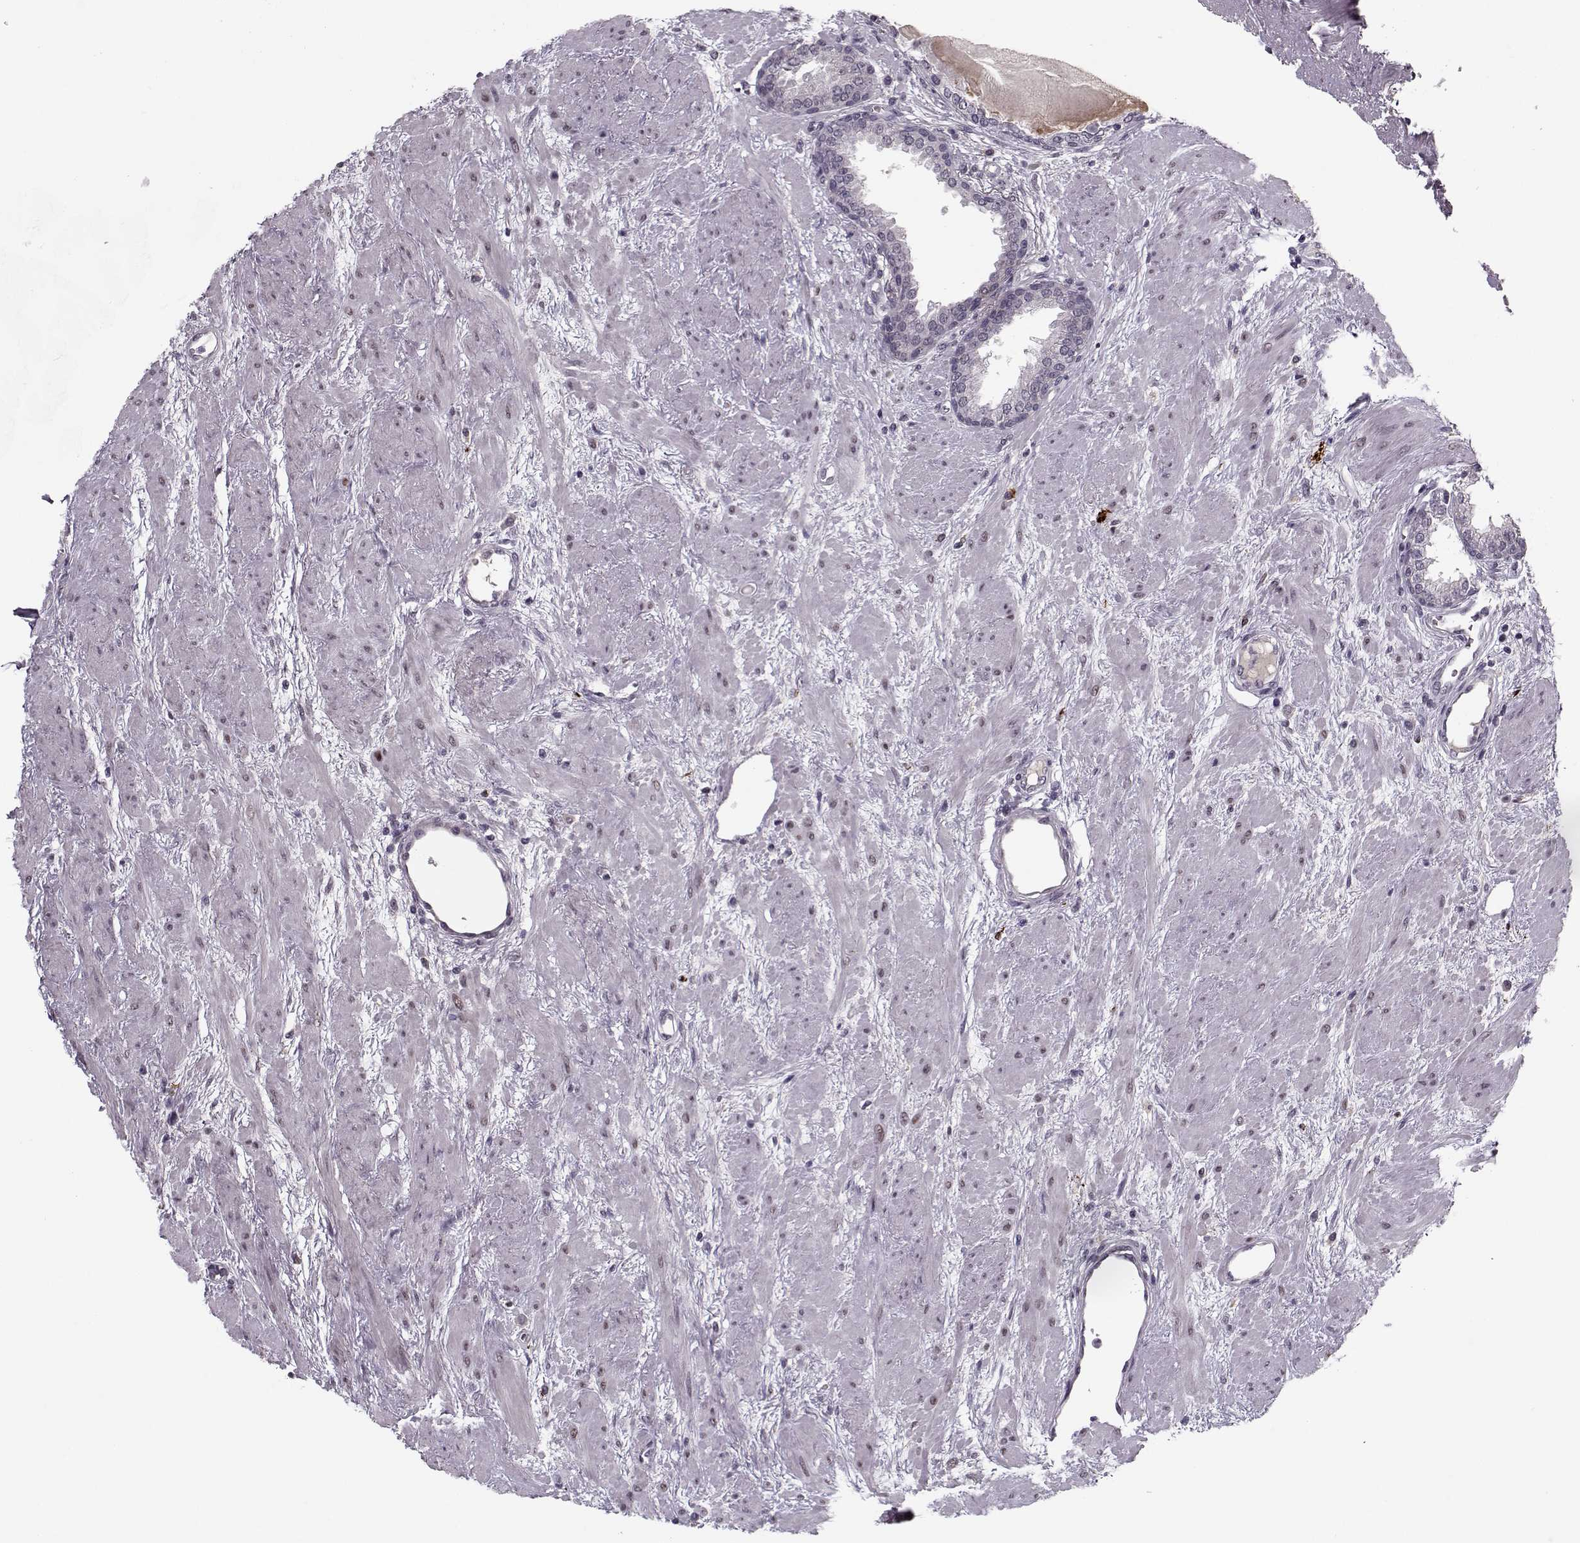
{"staining": {"intensity": "moderate", "quantity": "<25%", "location": "cytoplasmic/membranous"}, "tissue": "prostate", "cell_type": "Glandular cells", "image_type": "normal", "snomed": [{"axis": "morphology", "description": "Normal tissue, NOS"}, {"axis": "topography", "description": "Prostate"}], "caption": "A brown stain highlights moderate cytoplasmic/membranous expression of a protein in glandular cells of unremarkable prostate.", "gene": "DNAI3", "patient": {"sex": "male", "age": 51}}